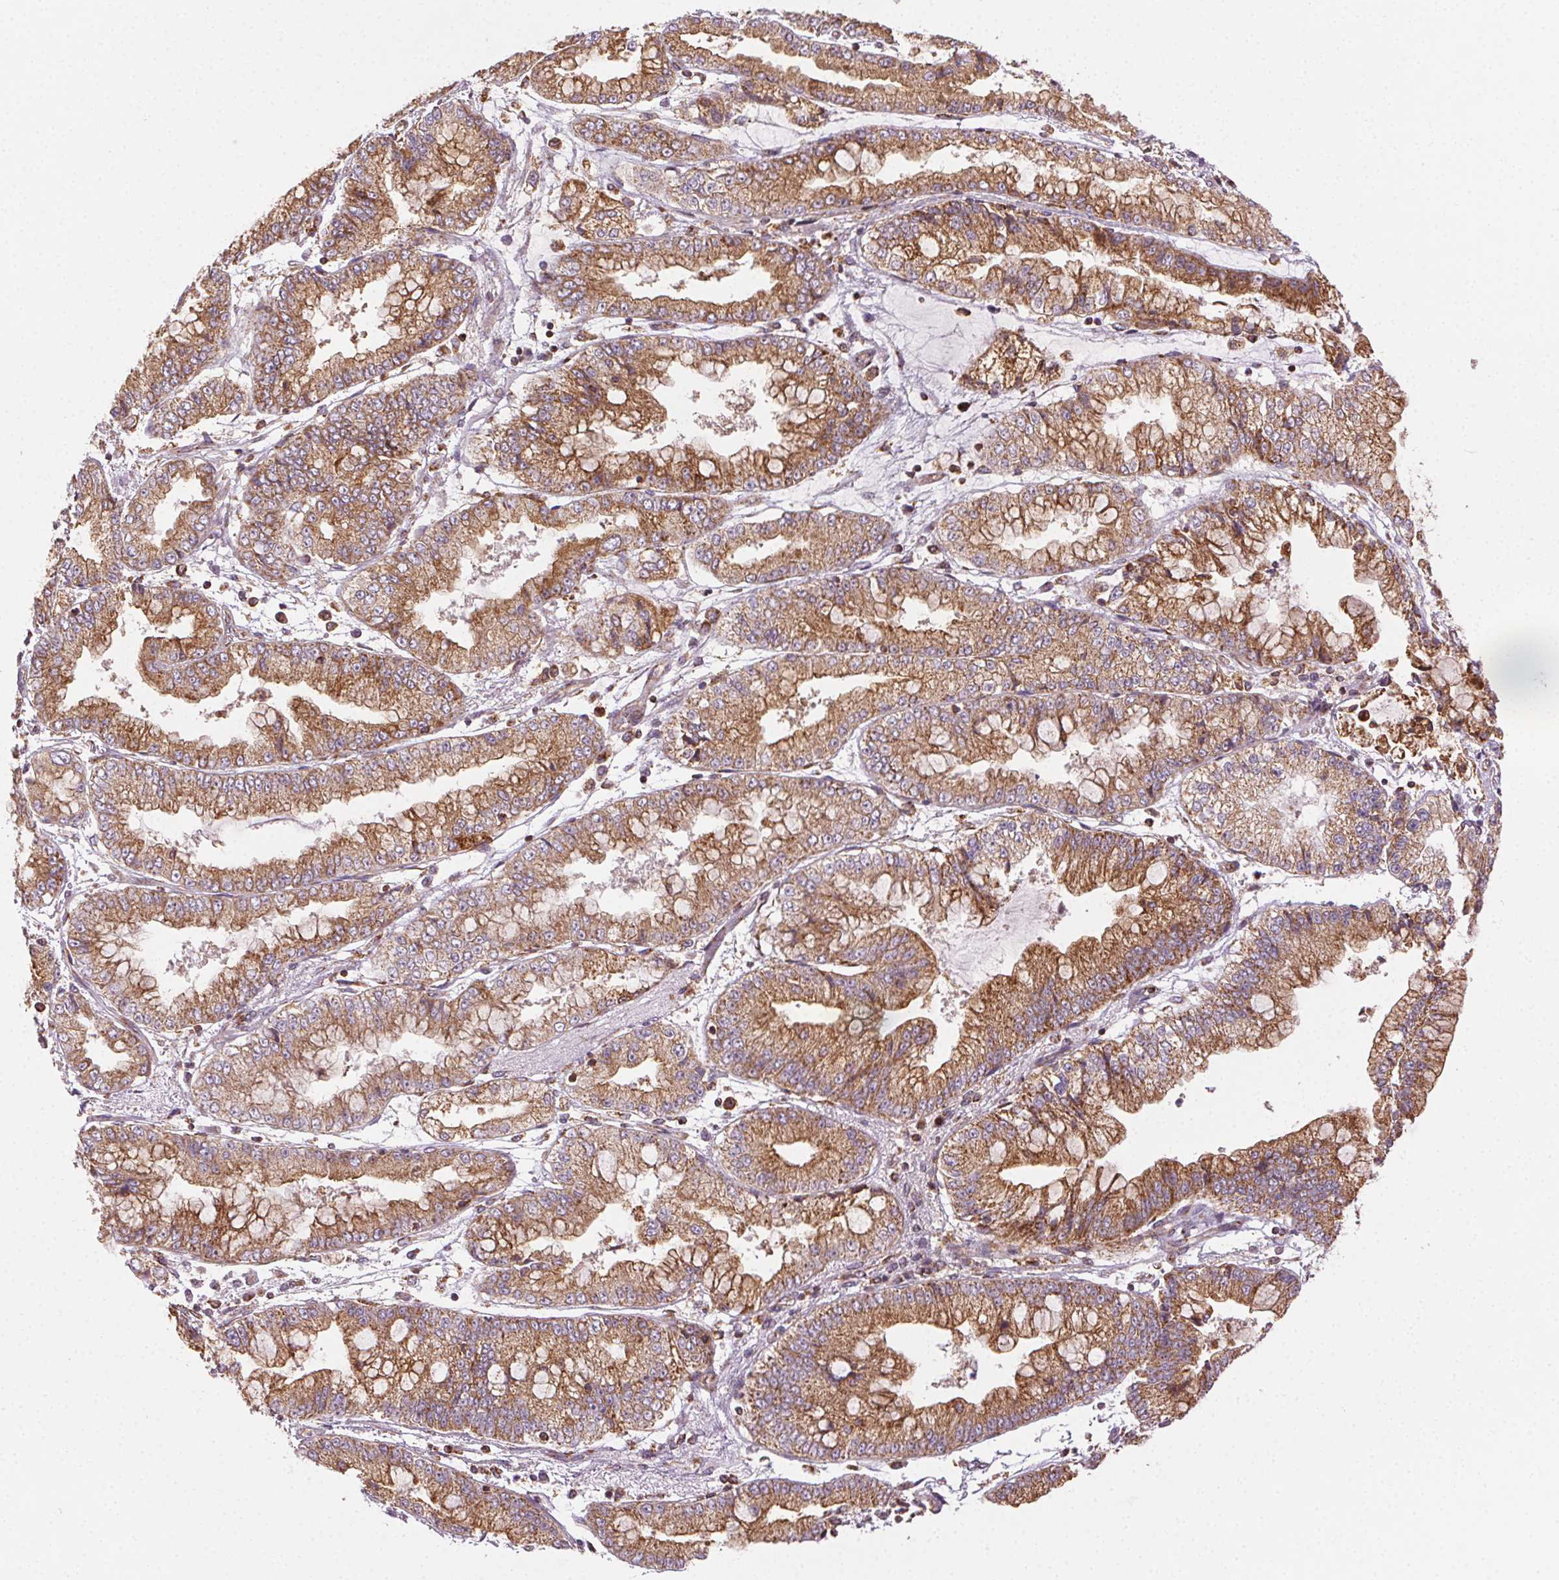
{"staining": {"intensity": "moderate", "quantity": ">75%", "location": "cytoplasmic/membranous"}, "tissue": "stomach cancer", "cell_type": "Tumor cells", "image_type": "cancer", "snomed": [{"axis": "morphology", "description": "Adenocarcinoma, NOS"}, {"axis": "topography", "description": "Stomach, upper"}], "caption": "Protein expression analysis of adenocarcinoma (stomach) exhibits moderate cytoplasmic/membranous positivity in approximately >75% of tumor cells.", "gene": "CLPB", "patient": {"sex": "female", "age": 74}}